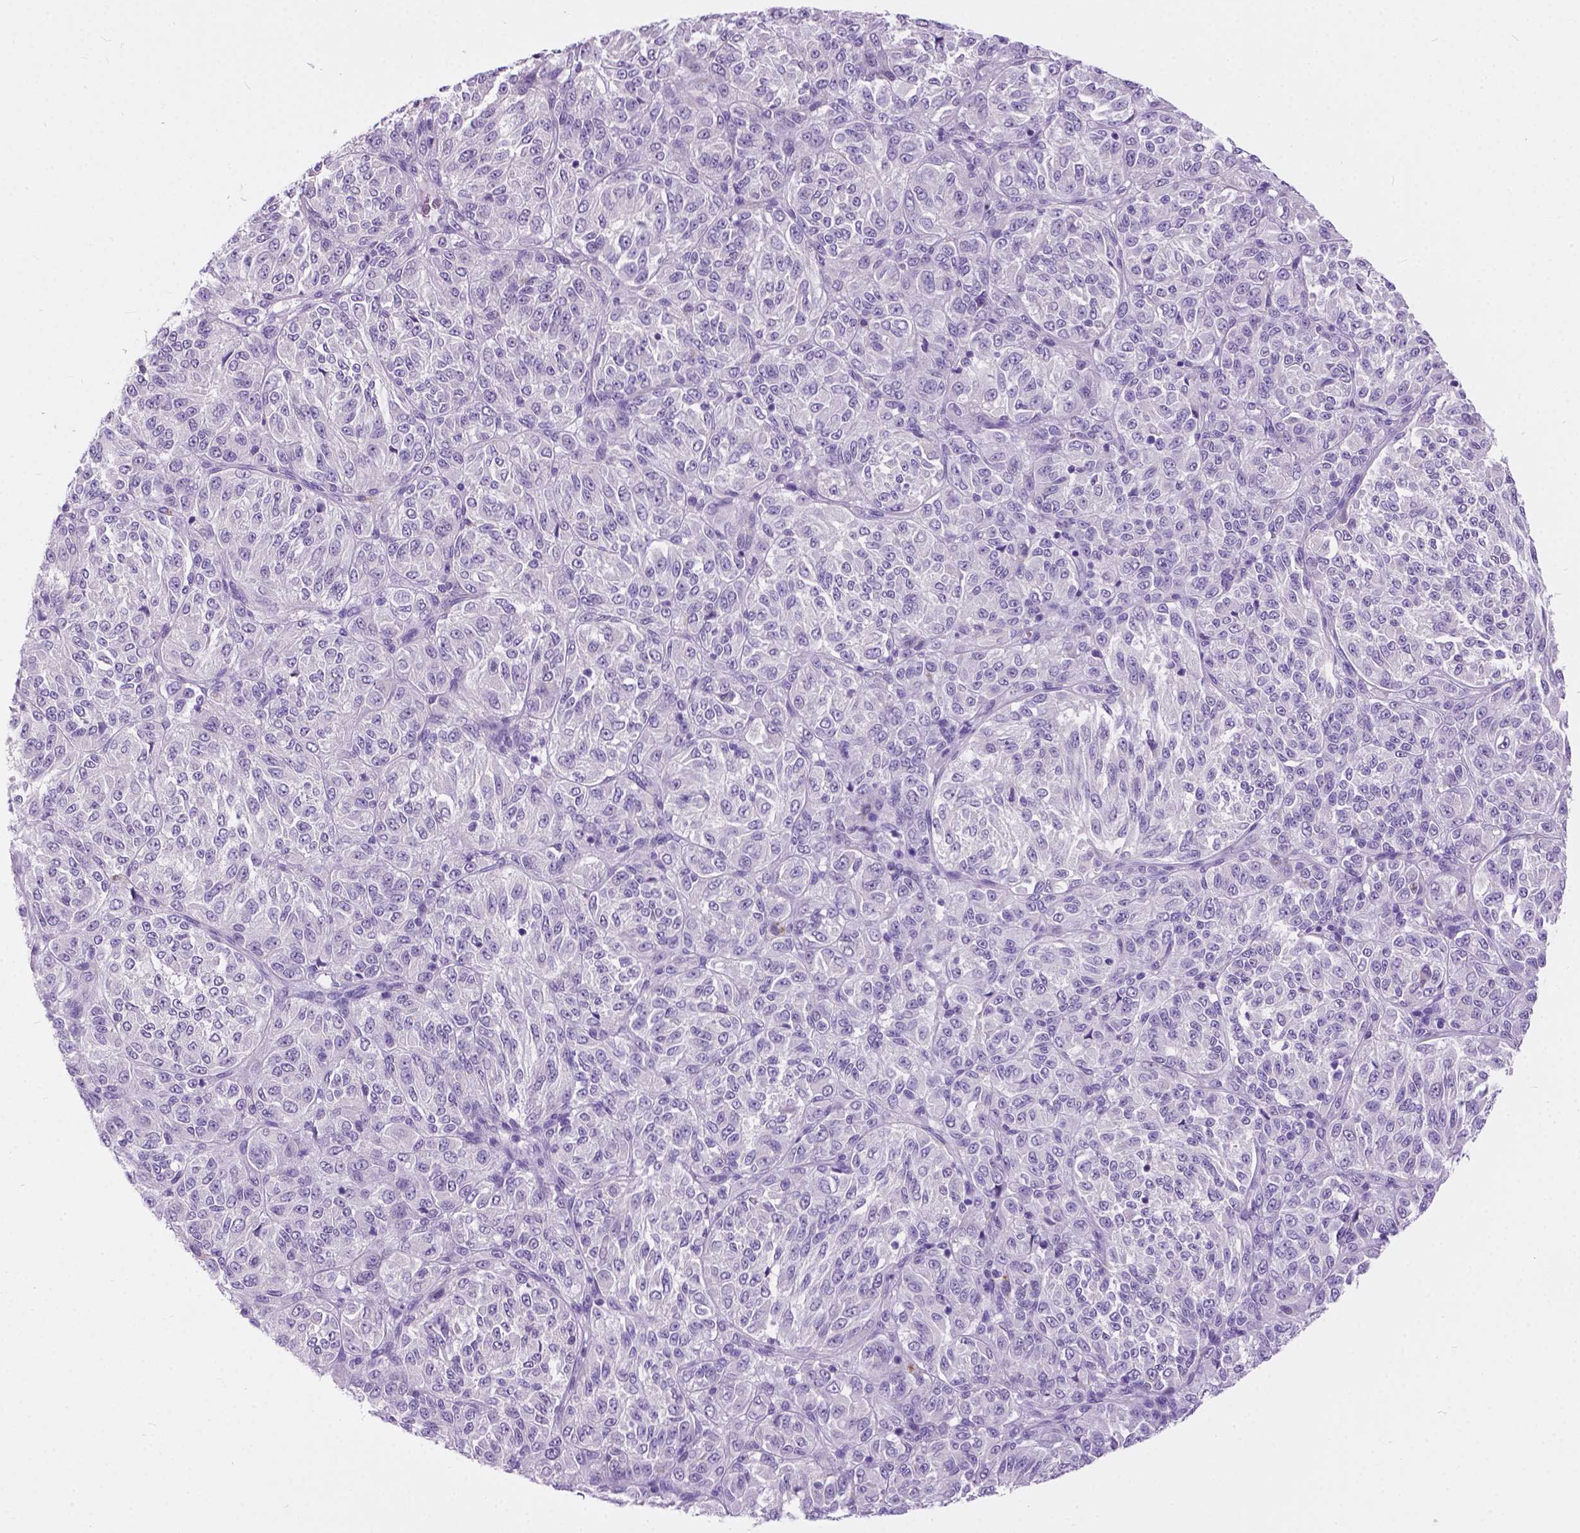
{"staining": {"intensity": "negative", "quantity": "none", "location": "none"}, "tissue": "melanoma", "cell_type": "Tumor cells", "image_type": "cancer", "snomed": [{"axis": "morphology", "description": "Malignant melanoma, Metastatic site"}, {"axis": "topography", "description": "Brain"}], "caption": "High power microscopy photomicrograph of an IHC micrograph of melanoma, revealing no significant positivity in tumor cells.", "gene": "ARMS2", "patient": {"sex": "female", "age": 56}}